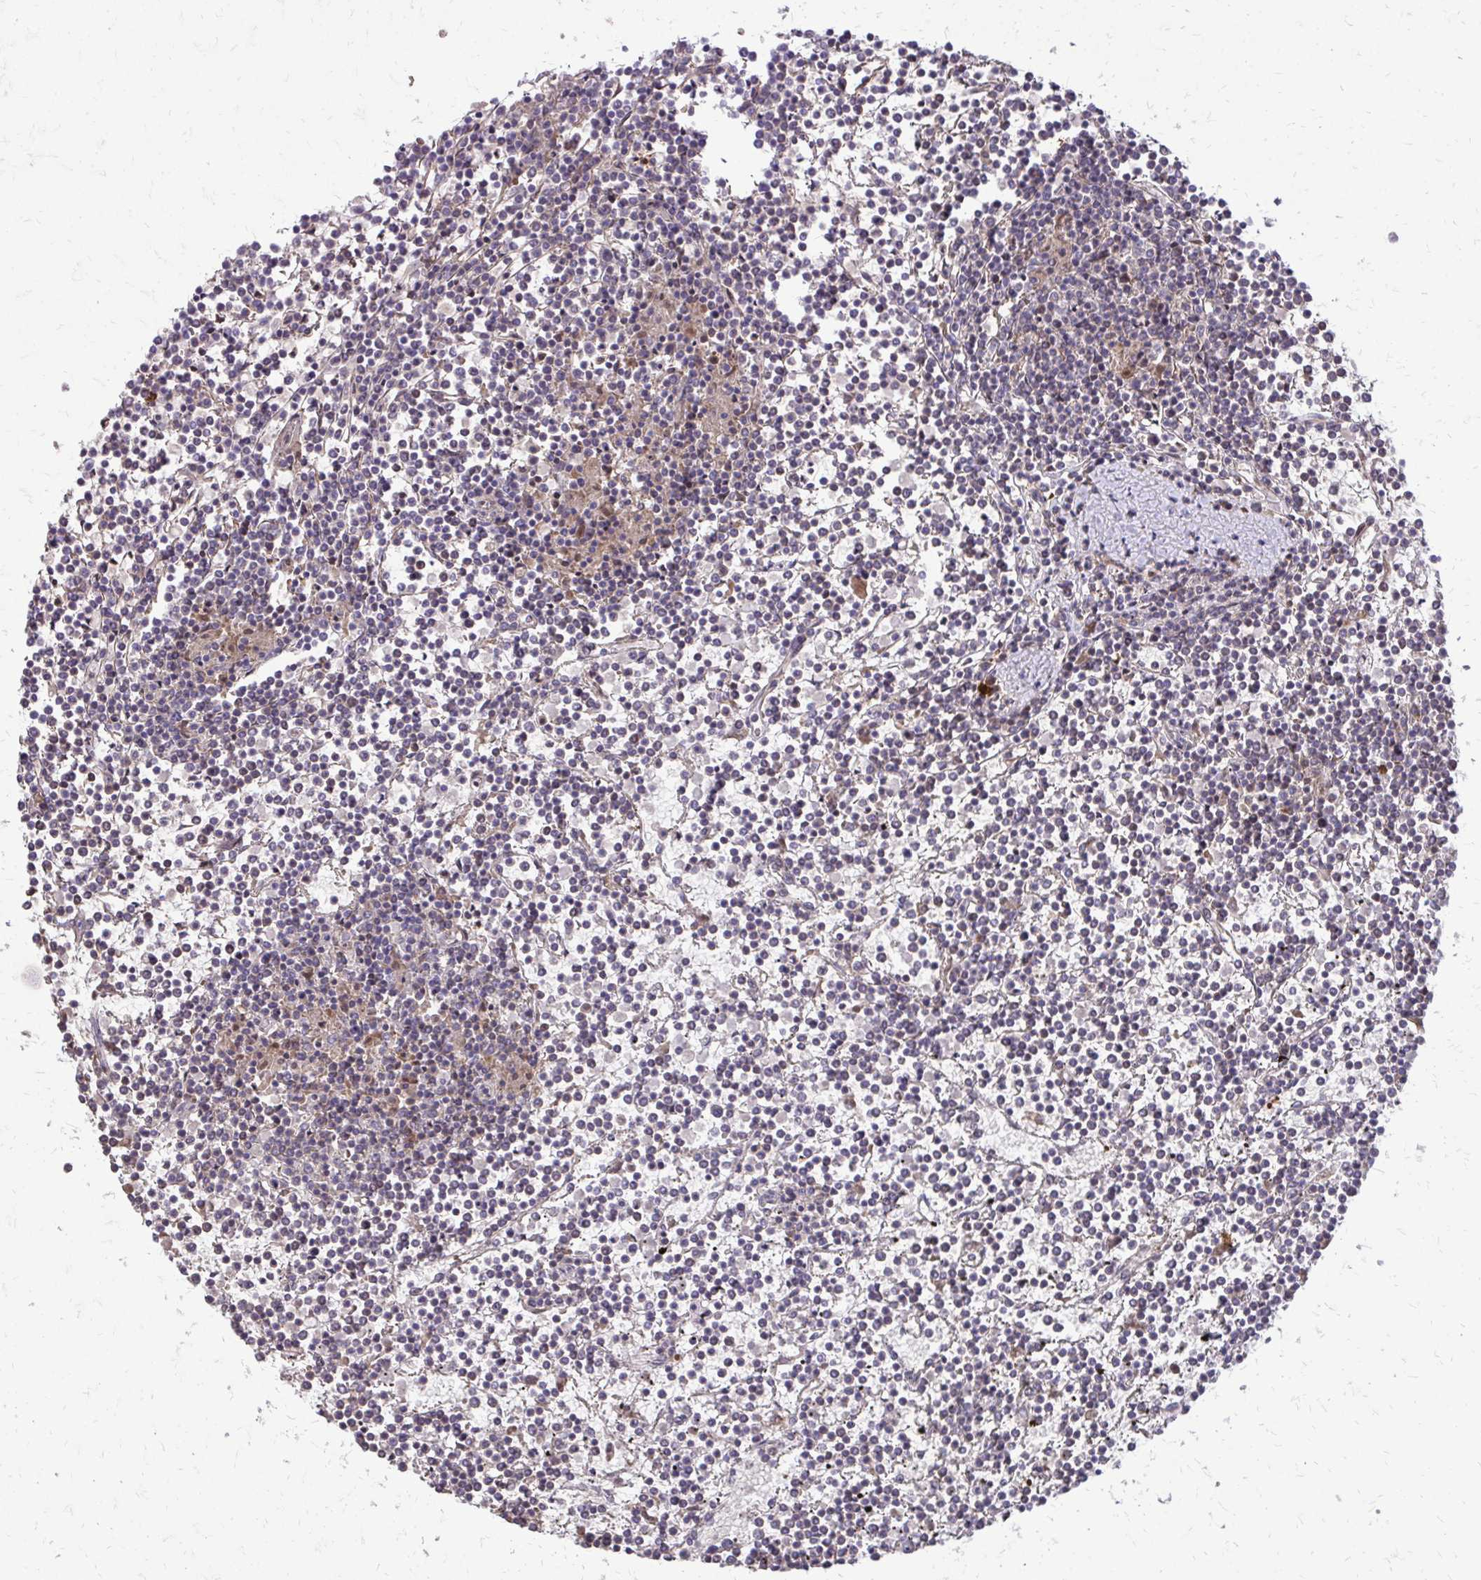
{"staining": {"intensity": "negative", "quantity": "none", "location": "none"}, "tissue": "lymphoma", "cell_type": "Tumor cells", "image_type": "cancer", "snomed": [{"axis": "morphology", "description": "Malignant lymphoma, non-Hodgkin's type, Low grade"}, {"axis": "topography", "description": "Spleen"}], "caption": "IHC histopathology image of low-grade malignant lymphoma, non-Hodgkin's type stained for a protein (brown), which reveals no positivity in tumor cells.", "gene": "FUNDC2", "patient": {"sex": "female", "age": 19}}